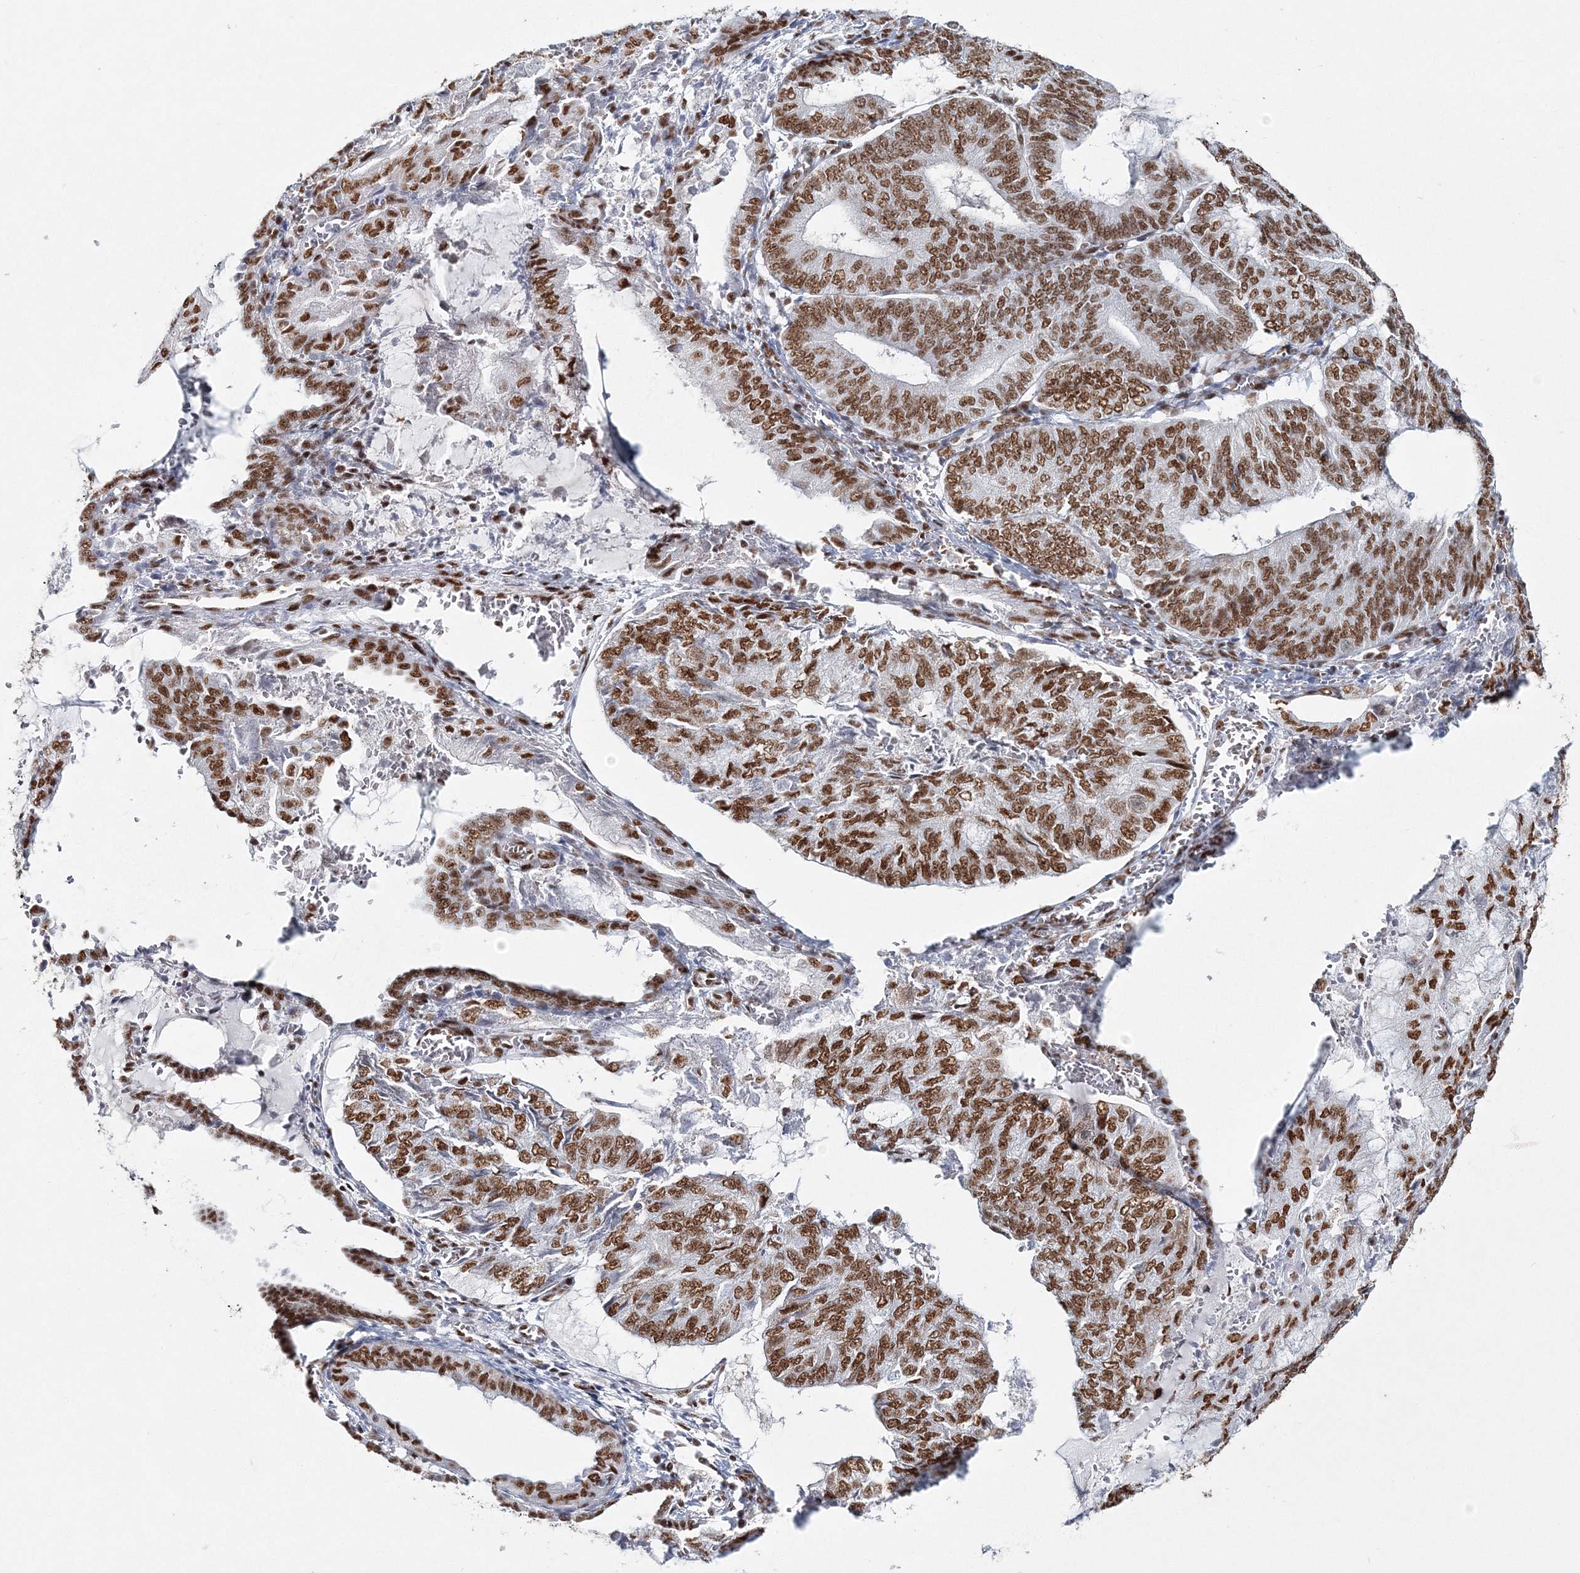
{"staining": {"intensity": "strong", "quantity": ">75%", "location": "nuclear"}, "tissue": "endometrial cancer", "cell_type": "Tumor cells", "image_type": "cancer", "snomed": [{"axis": "morphology", "description": "Adenocarcinoma, NOS"}, {"axis": "topography", "description": "Endometrium"}], "caption": "Tumor cells reveal high levels of strong nuclear staining in about >75% of cells in human adenocarcinoma (endometrial). Using DAB (3,3'-diaminobenzidine) (brown) and hematoxylin (blue) stains, captured at high magnification using brightfield microscopy.", "gene": "QRICH1", "patient": {"sex": "female", "age": 81}}